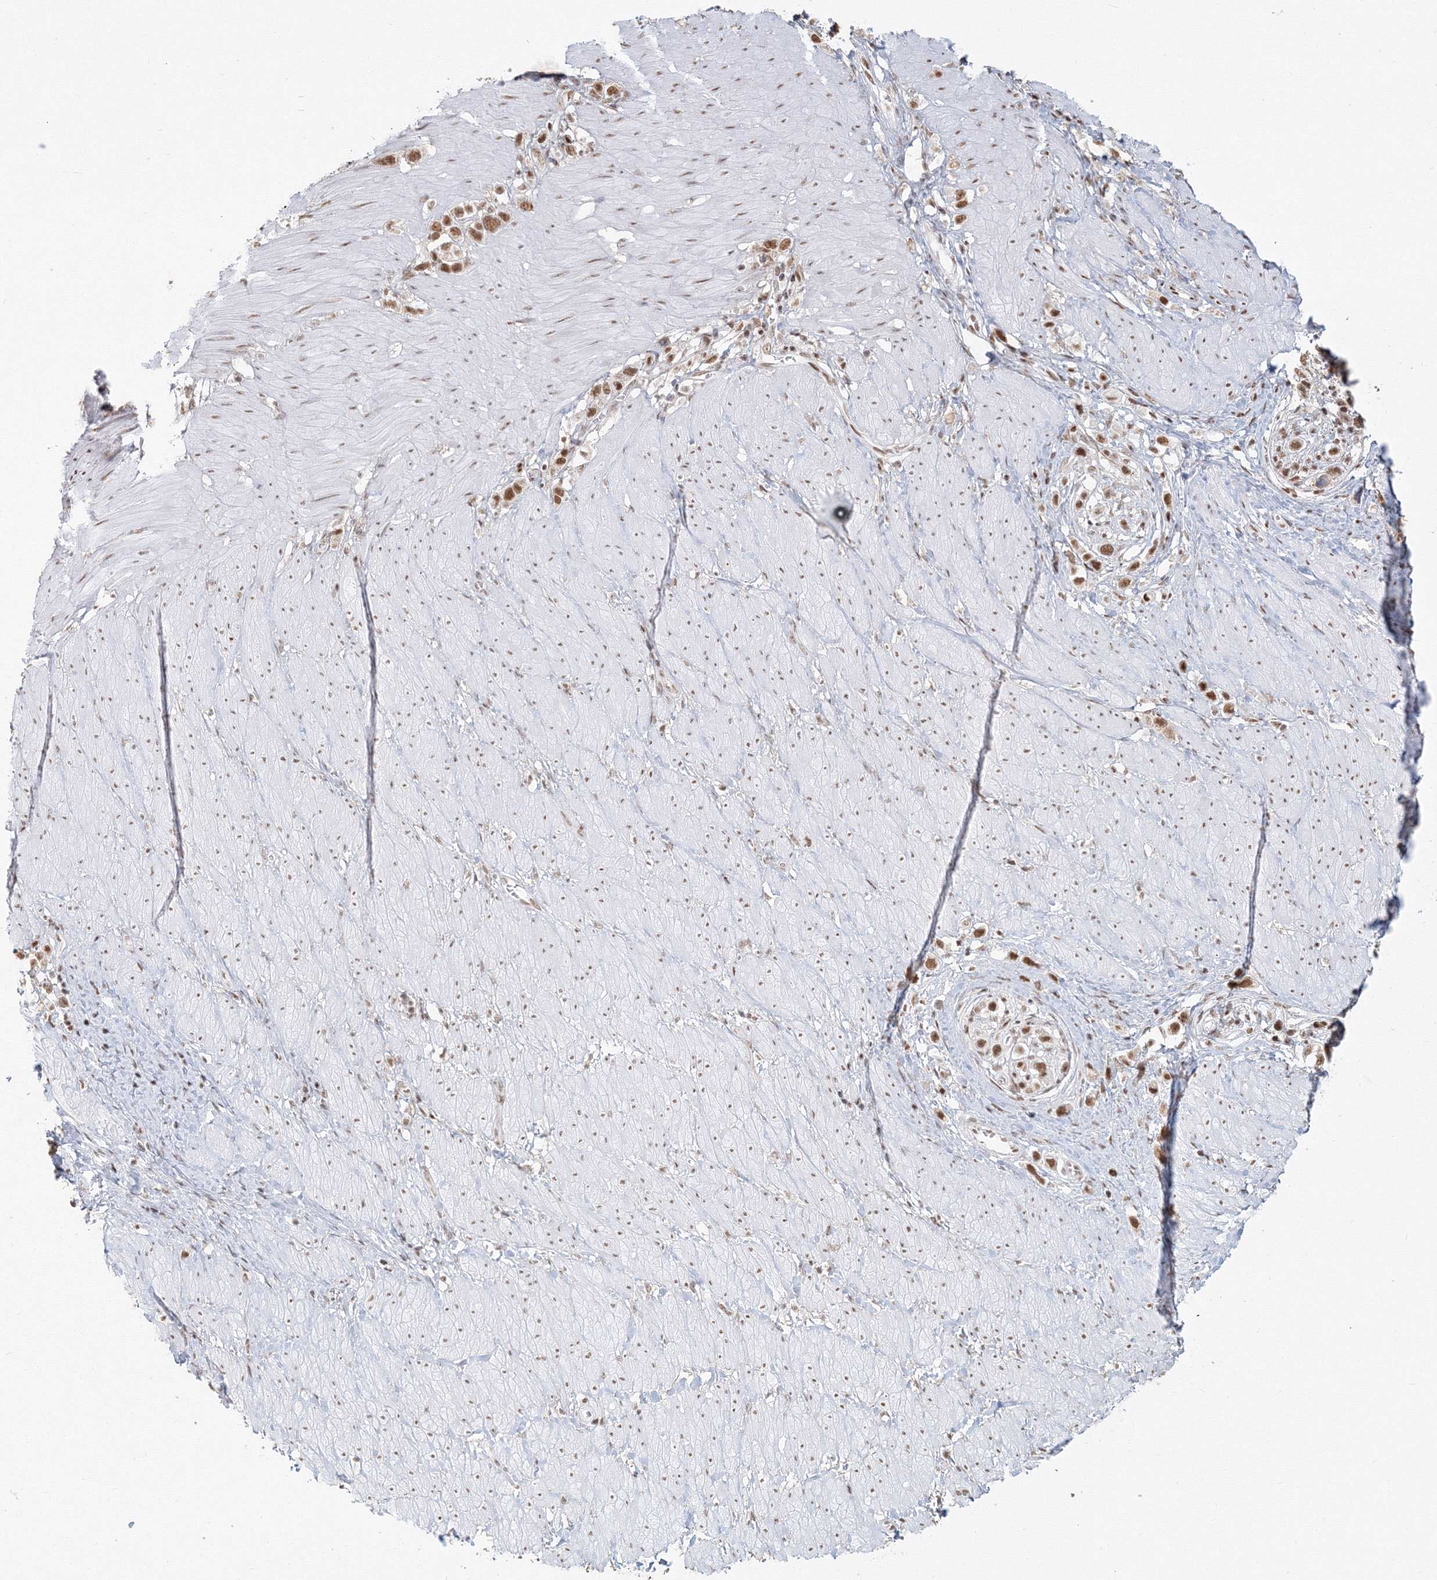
{"staining": {"intensity": "moderate", "quantity": ">75%", "location": "nuclear"}, "tissue": "stomach cancer", "cell_type": "Tumor cells", "image_type": "cancer", "snomed": [{"axis": "morphology", "description": "Normal tissue, NOS"}, {"axis": "morphology", "description": "Adenocarcinoma, NOS"}, {"axis": "topography", "description": "Stomach, upper"}, {"axis": "topography", "description": "Stomach"}], "caption": "Protein expression analysis of stomach adenocarcinoma reveals moderate nuclear positivity in about >75% of tumor cells.", "gene": "PPP4R2", "patient": {"sex": "female", "age": 65}}